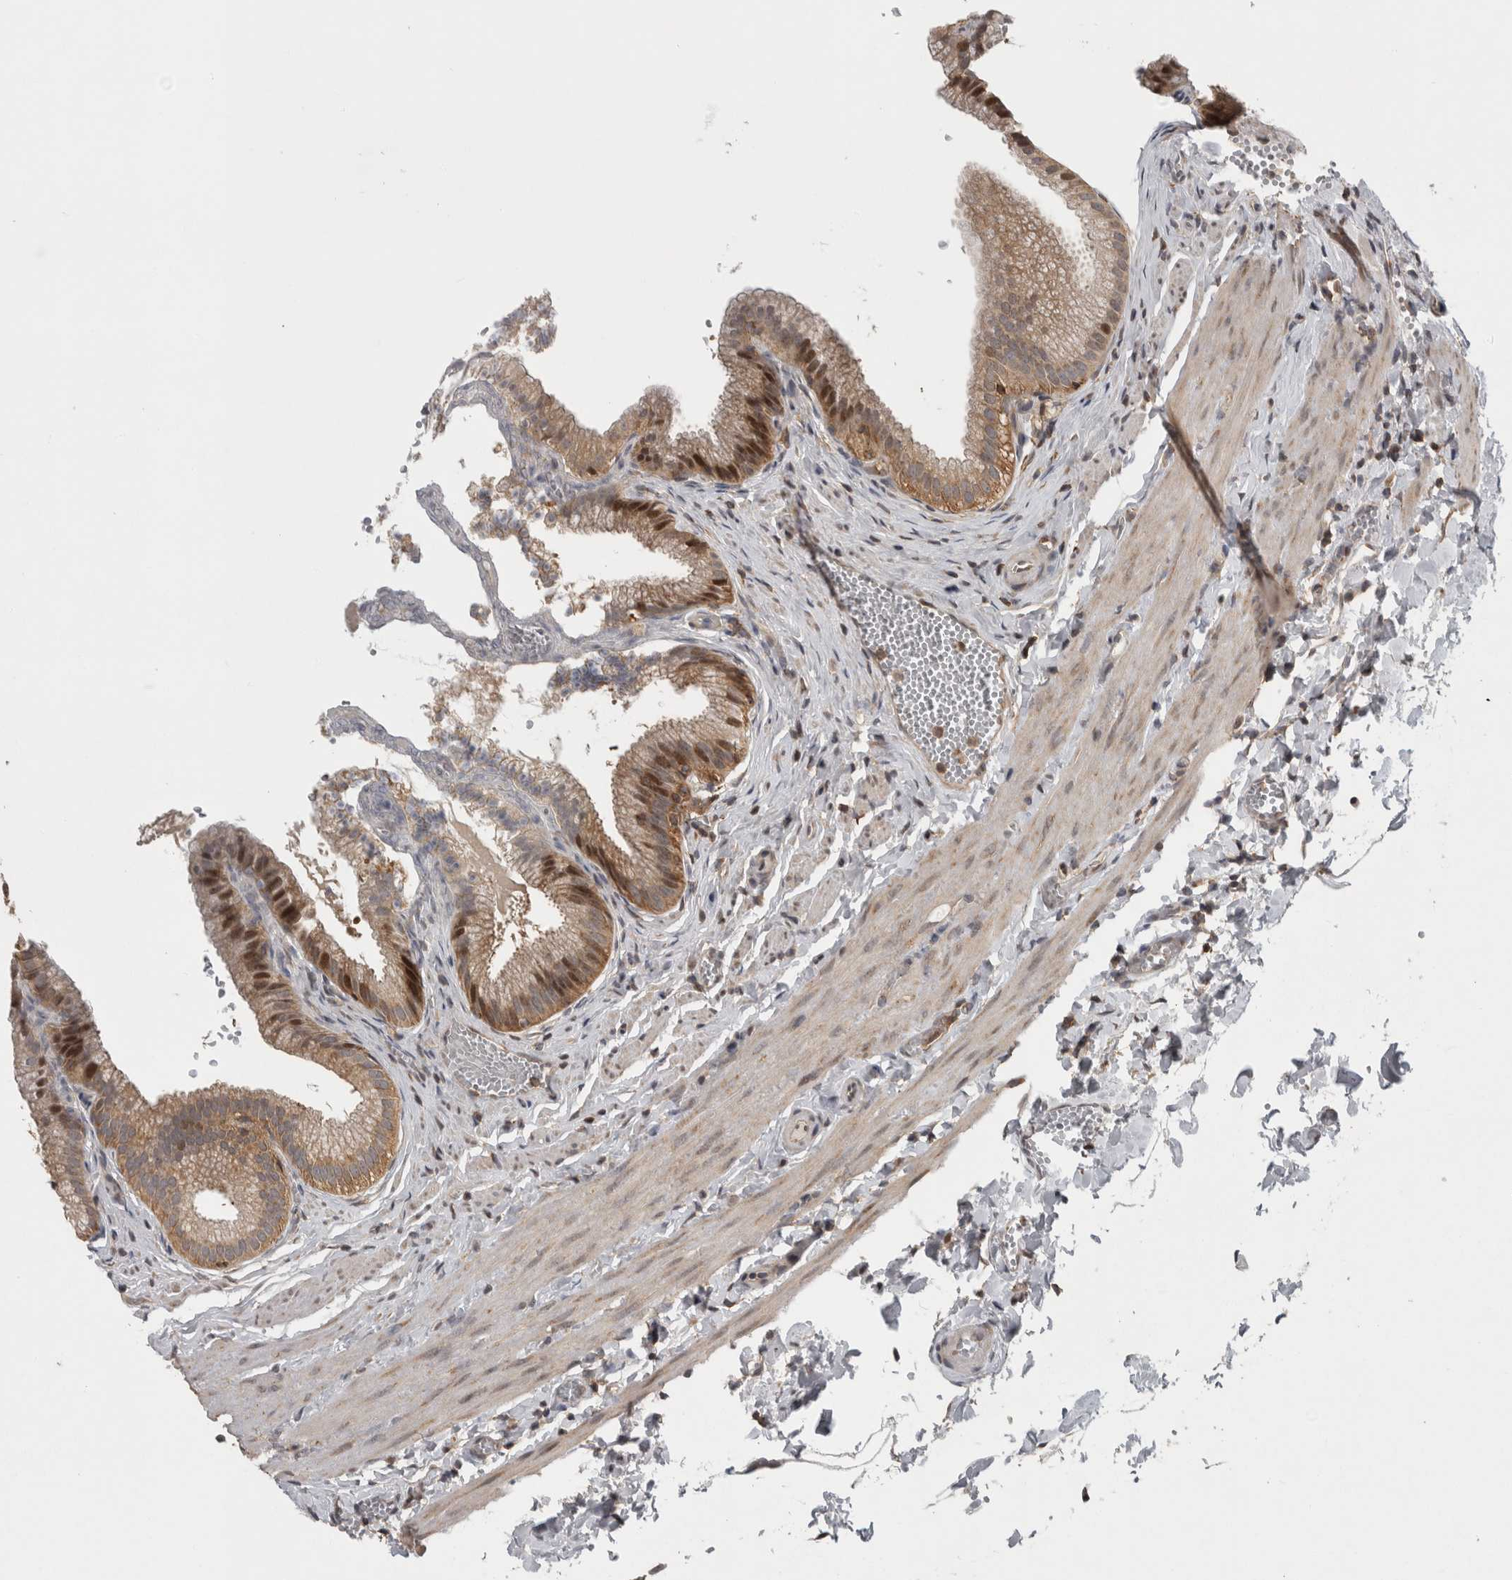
{"staining": {"intensity": "moderate", "quantity": ">75%", "location": "cytoplasmic/membranous,nuclear"}, "tissue": "gallbladder", "cell_type": "Glandular cells", "image_type": "normal", "snomed": [{"axis": "morphology", "description": "Normal tissue, NOS"}, {"axis": "topography", "description": "Gallbladder"}], "caption": "Human gallbladder stained for a protein (brown) shows moderate cytoplasmic/membranous,nuclear positive expression in approximately >75% of glandular cells.", "gene": "ATXN2", "patient": {"sex": "male", "age": 38}}